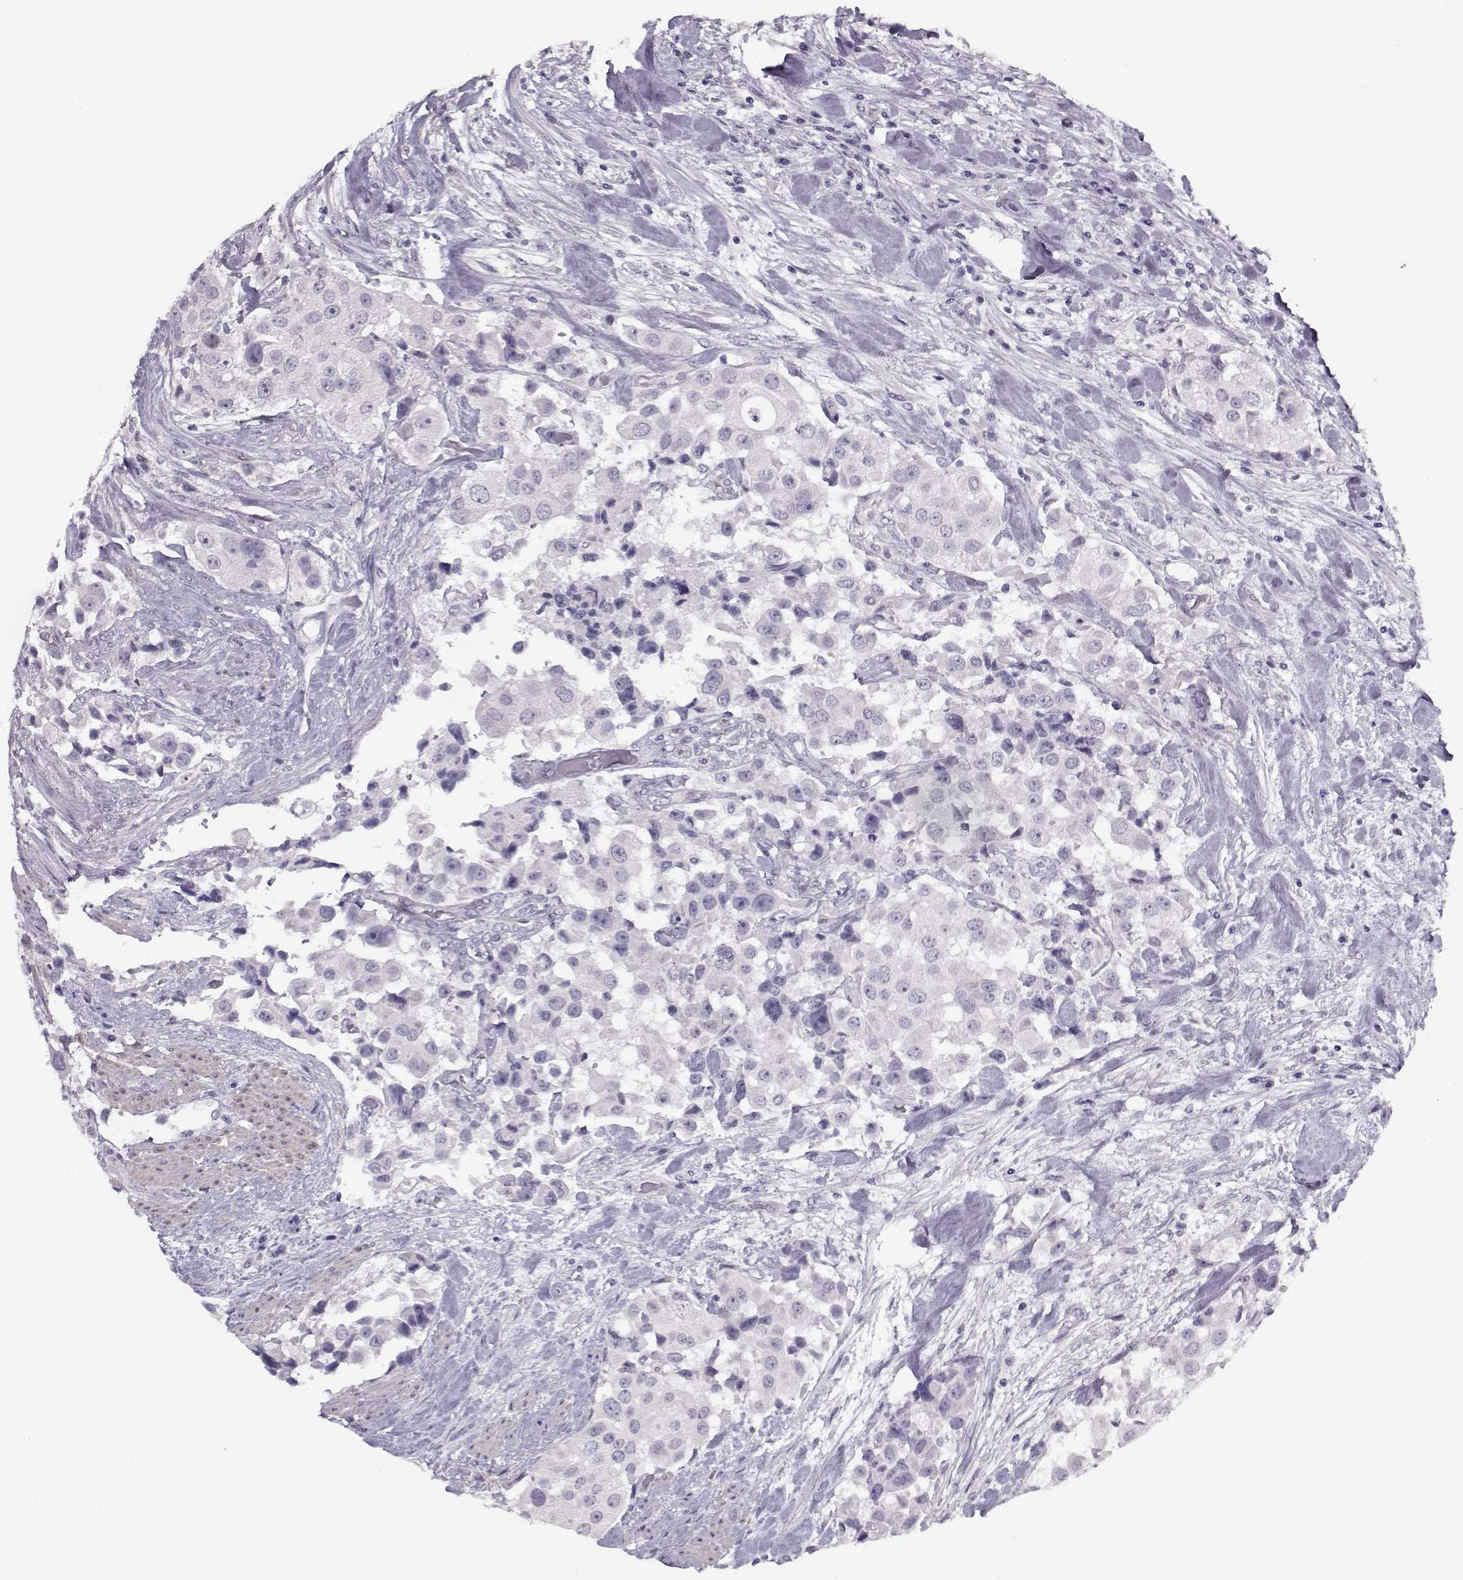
{"staining": {"intensity": "negative", "quantity": "none", "location": "none"}, "tissue": "urothelial cancer", "cell_type": "Tumor cells", "image_type": "cancer", "snomed": [{"axis": "morphology", "description": "Urothelial carcinoma, High grade"}, {"axis": "topography", "description": "Urinary bladder"}], "caption": "Photomicrograph shows no protein staining in tumor cells of urothelial cancer tissue.", "gene": "CIBAR1", "patient": {"sex": "female", "age": 64}}